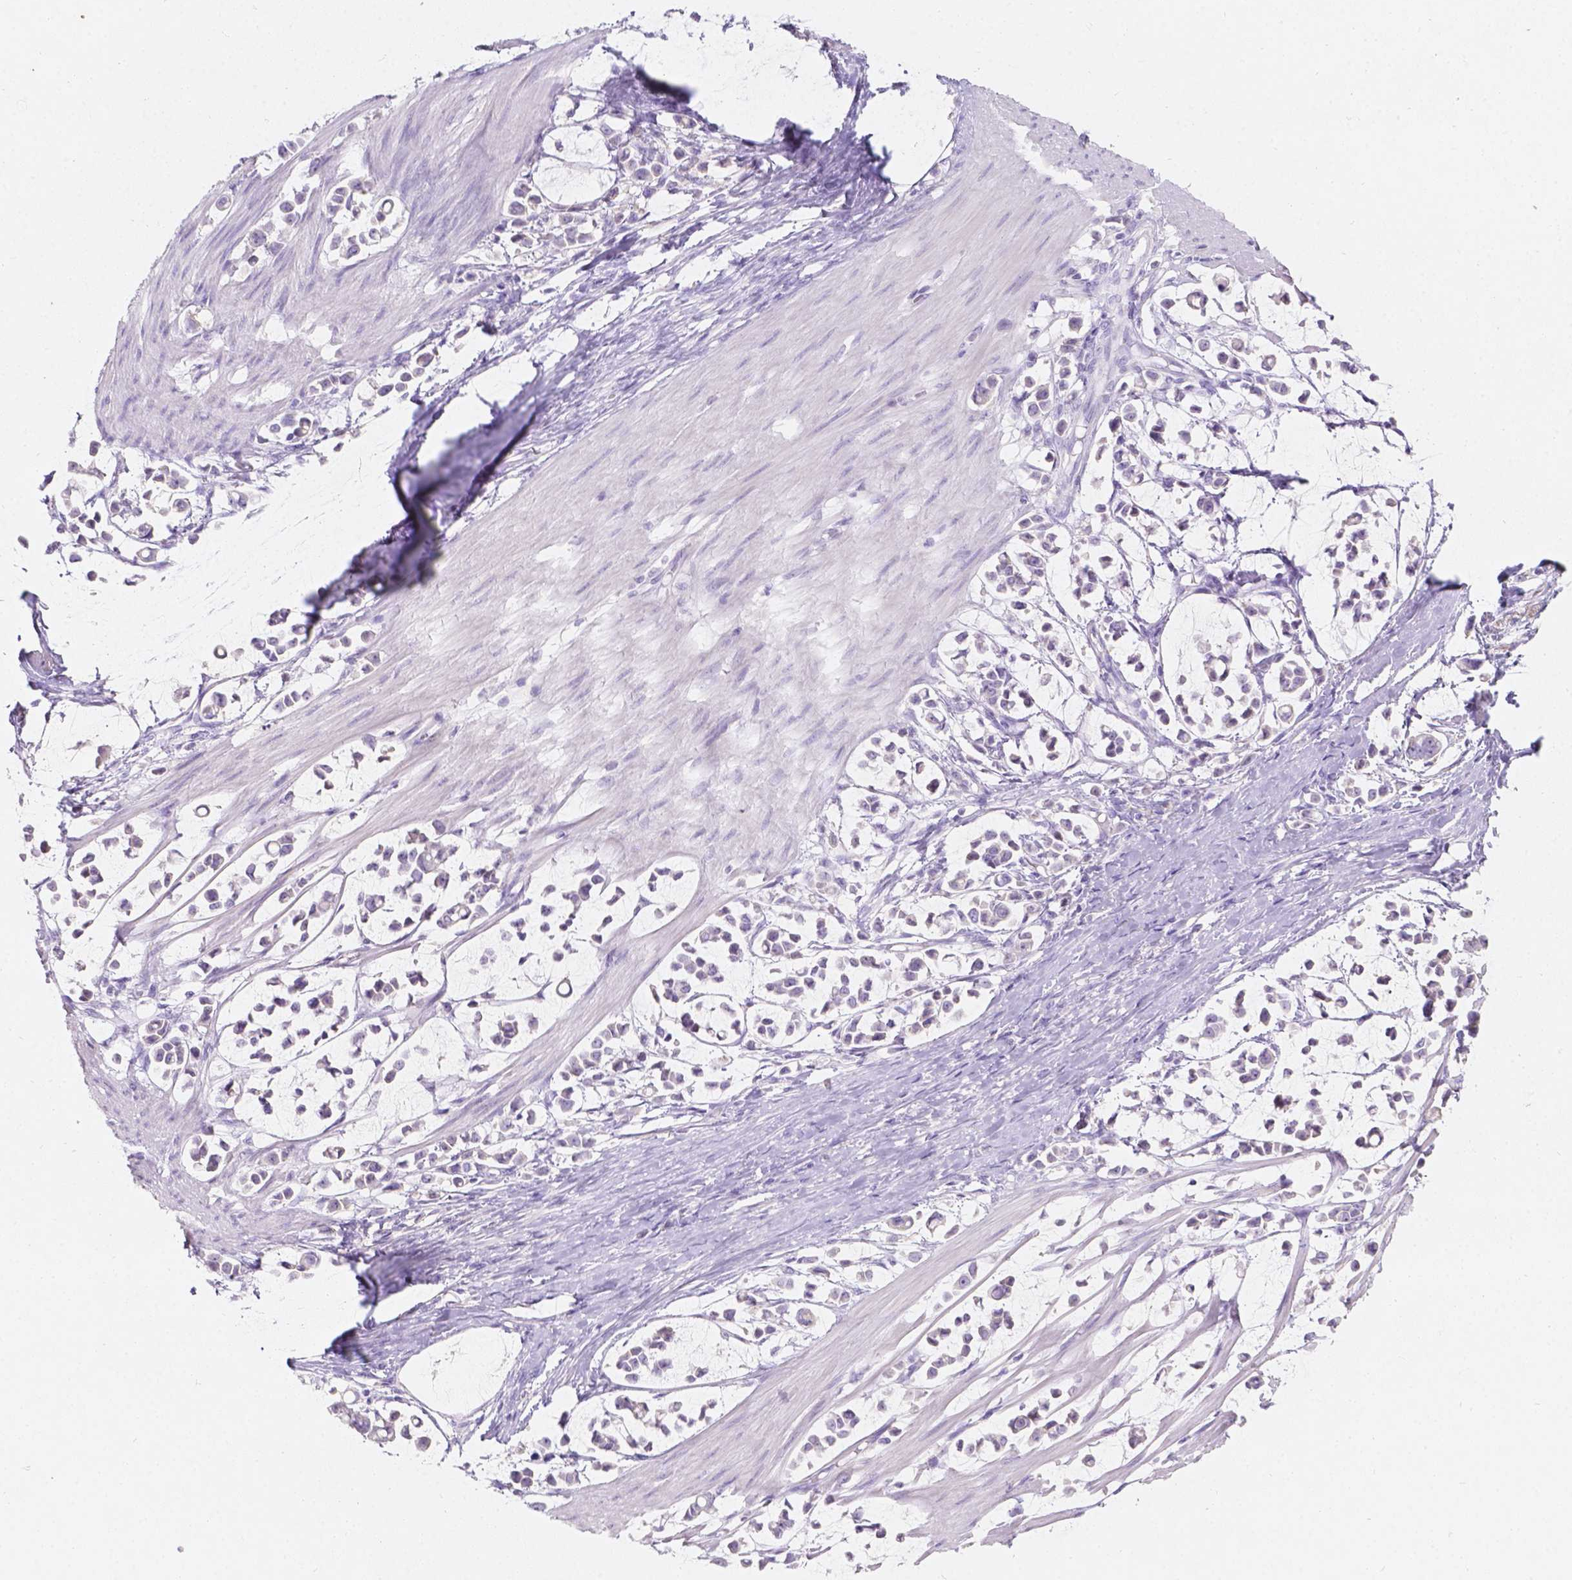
{"staining": {"intensity": "negative", "quantity": "none", "location": "none"}, "tissue": "stomach cancer", "cell_type": "Tumor cells", "image_type": "cancer", "snomed": [{"axis": "morphology", "description": "Adenocarcinoma, NOS"}, {"axis": "topography", "description": "Stomach"}], "caption": "A micrograph of stomach cancer stained for a protein shows no brown staining in tumor cells.", "gene": "GAL3ST2", "patient": {"sex": "male", "age": 82}}